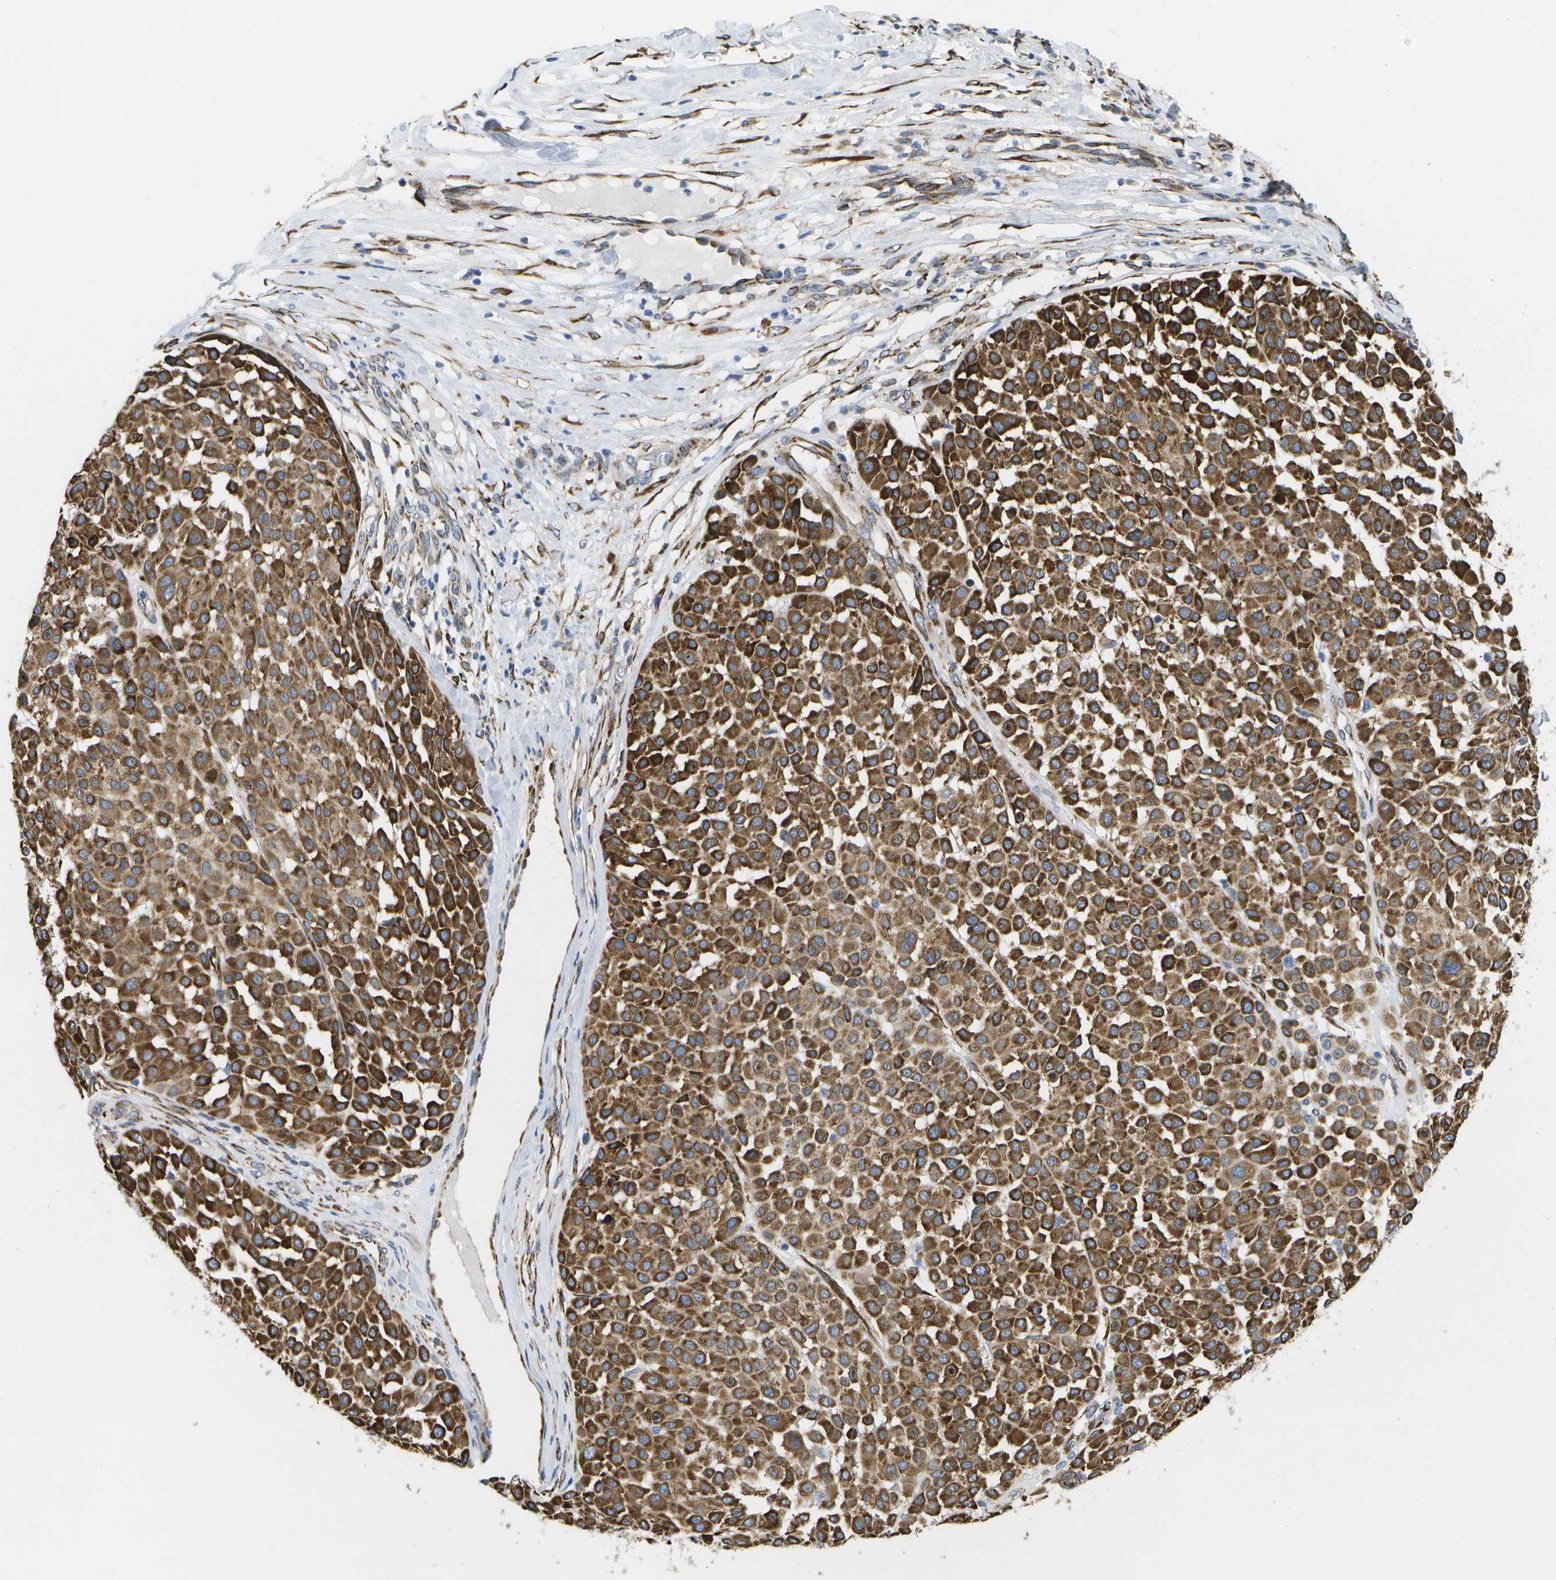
{"staining": {"intensity": "strong", "quantity": ">75%", "location": "cytoplasmic/membranous"}, "tissue": "melanoma", "cell_type": "Tumor cells", "image_type": "cancer", "snomed": [{"axis": "morphology", "description": "Malignant melanoma, Metastatic site"}, {"axis": "topography", "description": "Soft tissue"}], "caption": "Melanoma stained with a brown dye exhibits strong cytoplasmic/membranous positive positivity in approximately >75% of tumor cells.", "gene": "ZDHHC17", "patient": {"sex": "male", "age": 41}}